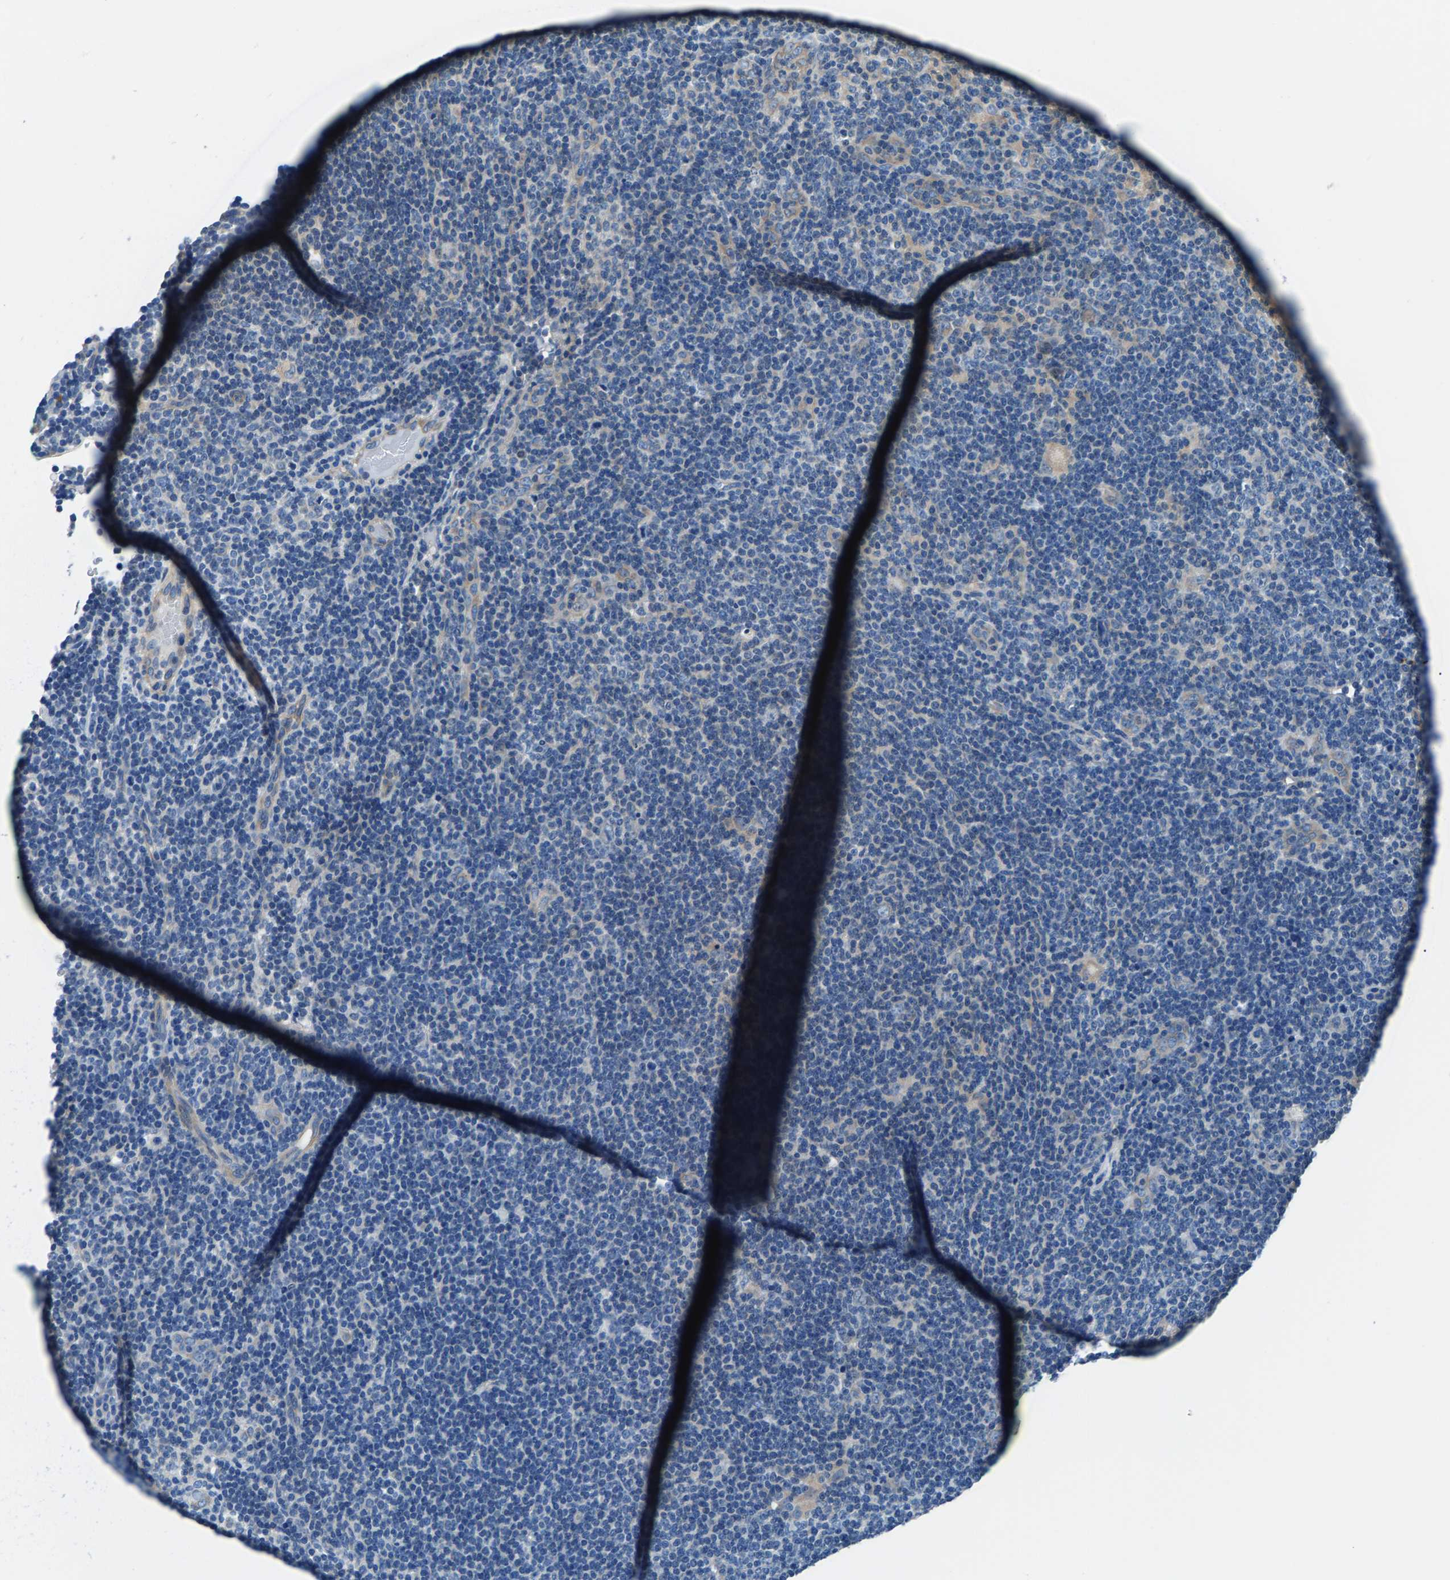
{"staining": {"intensity": "negative", "quantity": "none", "location": "none"}, "tissue": "lymphoma", "cell_type": "Tumor cells", "image_type": "cancer", "snomed": [{"axis": "morphology", "description": "Hodgkin's disease, NOS"}, {"axis": "topography", "description": "Lymph node"}], "caption": "Tumor cells are negative for protein expression in human Hodgkin's disease.", "gene": "CDRT4", "patient": {"sex": "female", "age": 57}}